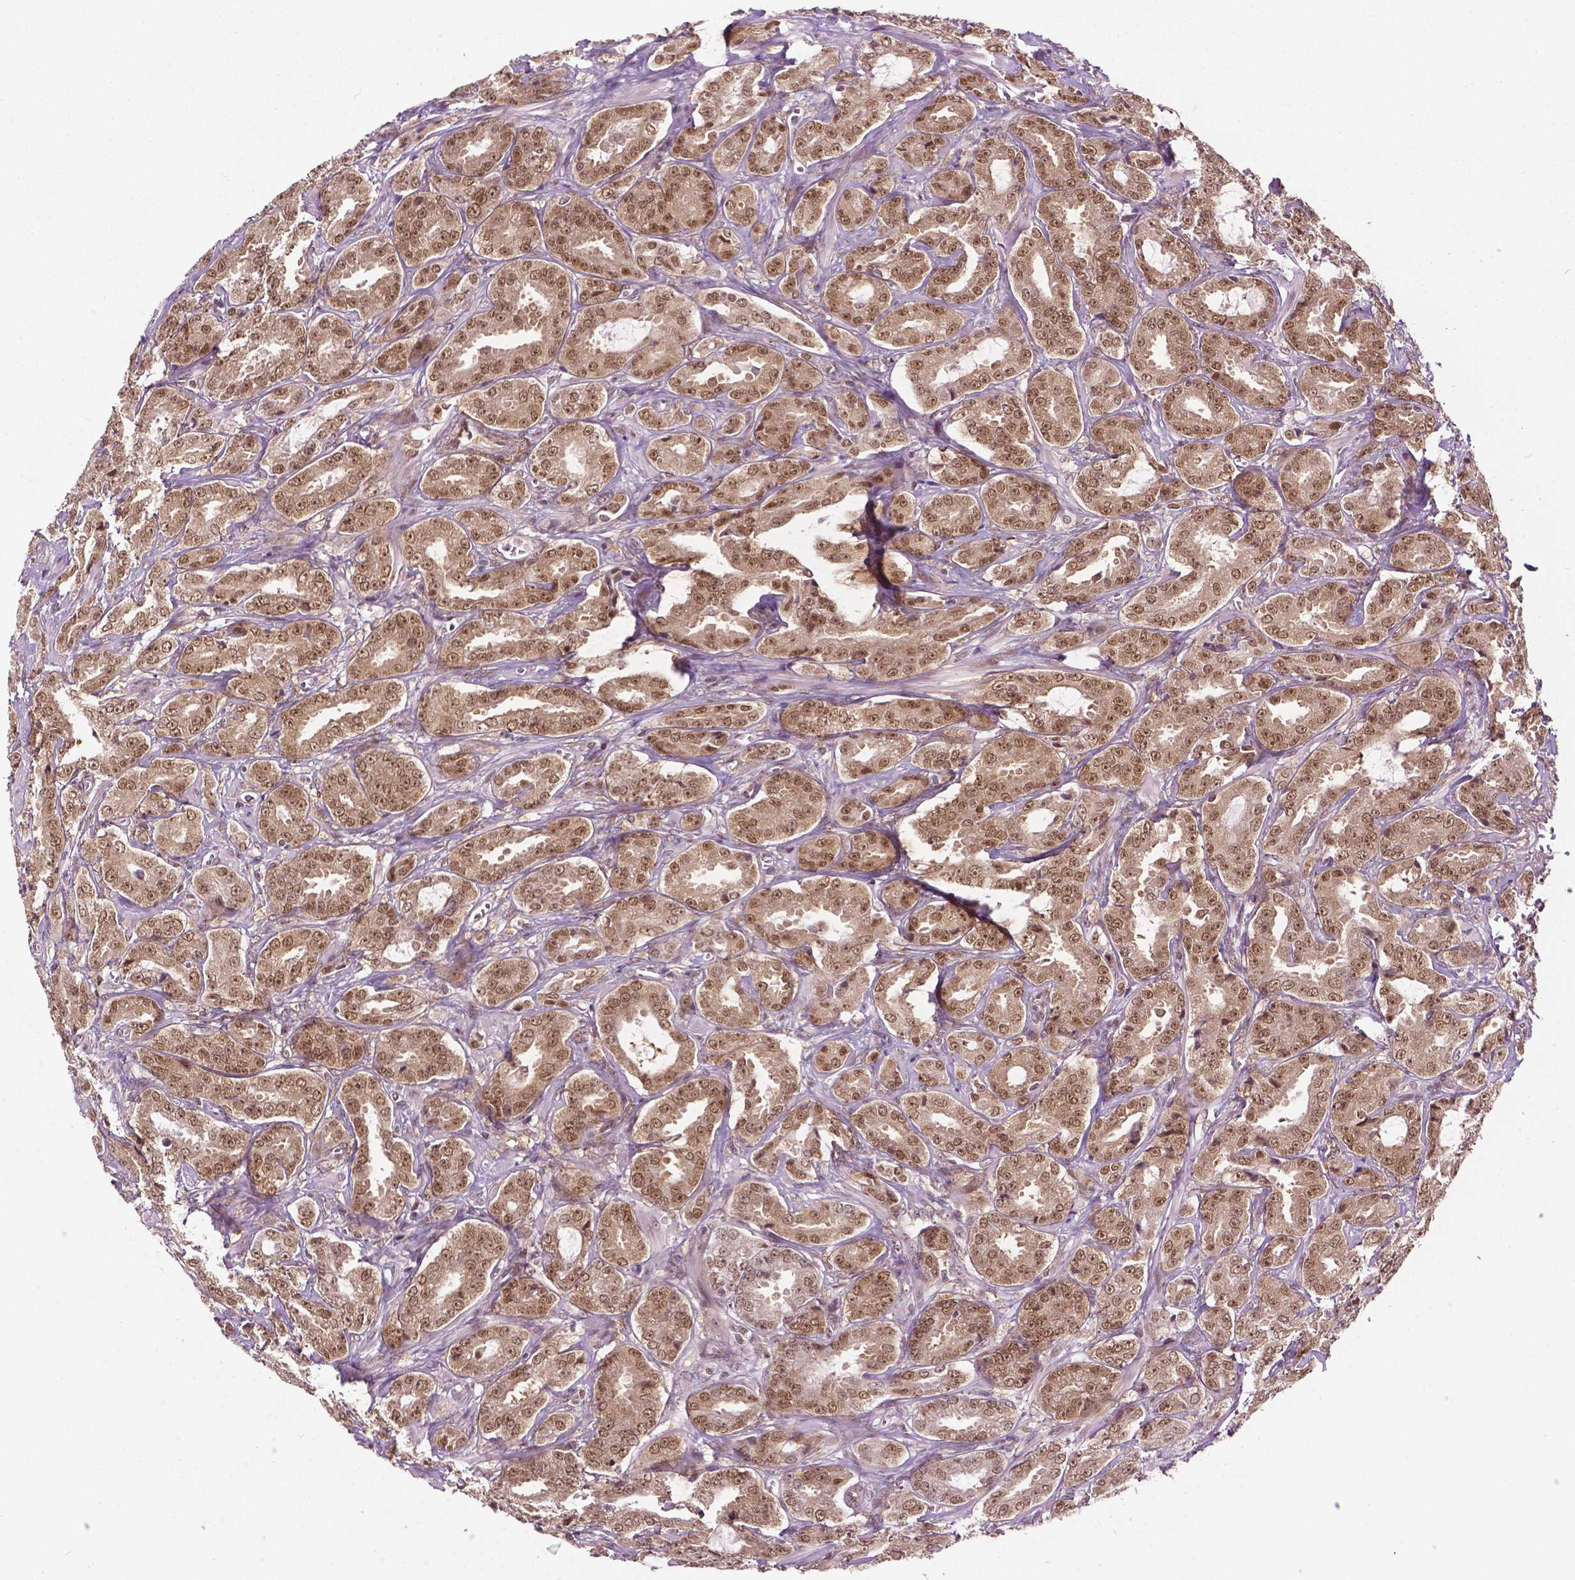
{"staining": {"intensity": "moderate", "quantity": ">75%", "location": "nuclear"}, "tissue": "prostate cancer", "cell_type": "Tumor cells", "image_type": "cancer", "snomed": [{"axis": "morphology", "description": "Adenocarcinoma, High grade"}, {"axis": "topography", "description": "Prostate"}], "caption": "Immunohistochemical staining of human adenocarcinoma (high-grade) (prostate) reveals medium levels of moderate nuclear protein positivity in about >75% of tumor cells. (Stains: DAB in brown, nuclei in blue, Microscopy: brightfield microscopy at high magnification).", "gene": "UBQLN4", "patient": {"sex": "male", "age": 64}}